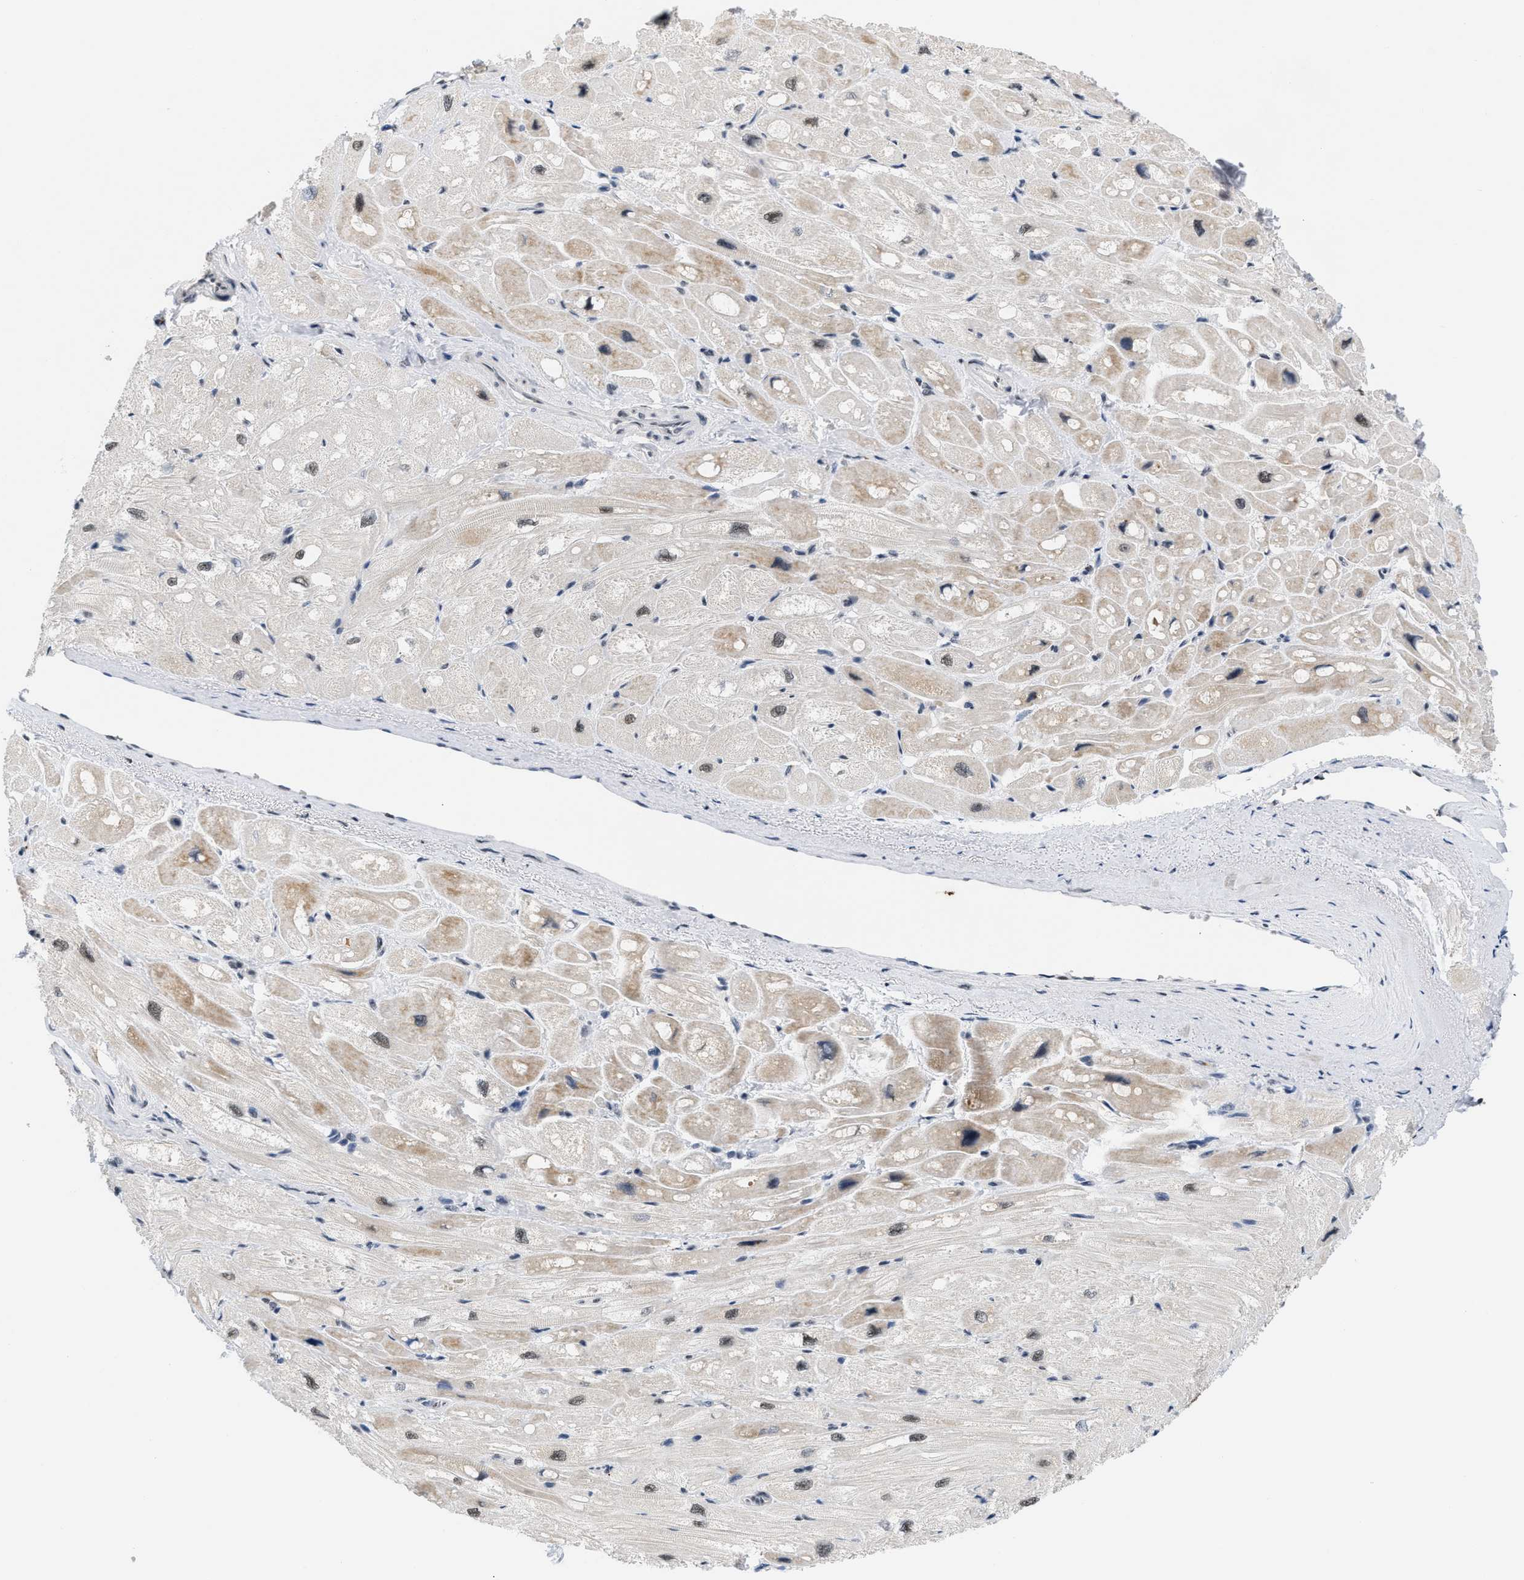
{"staining": {"intensity": "weak", "quantity": "<25%", "location": "cytoplasmic/membranous,nuclear"}, "tissue": "heart muscle", "cell_type": "Cardiomyocytes", "image_type": "normal", "snomed": [{"axis": "morphology", "description": "Normal tissue, NOS"}, {"axis": "topography", "description": "Heart"}], "caption": "This is an immunohistochemistry micrograph of benign heart muscle. There is no staining in cardiomyocytes.", "gene": "RAF1", "patient": {"sex": "male", "age": 49}}